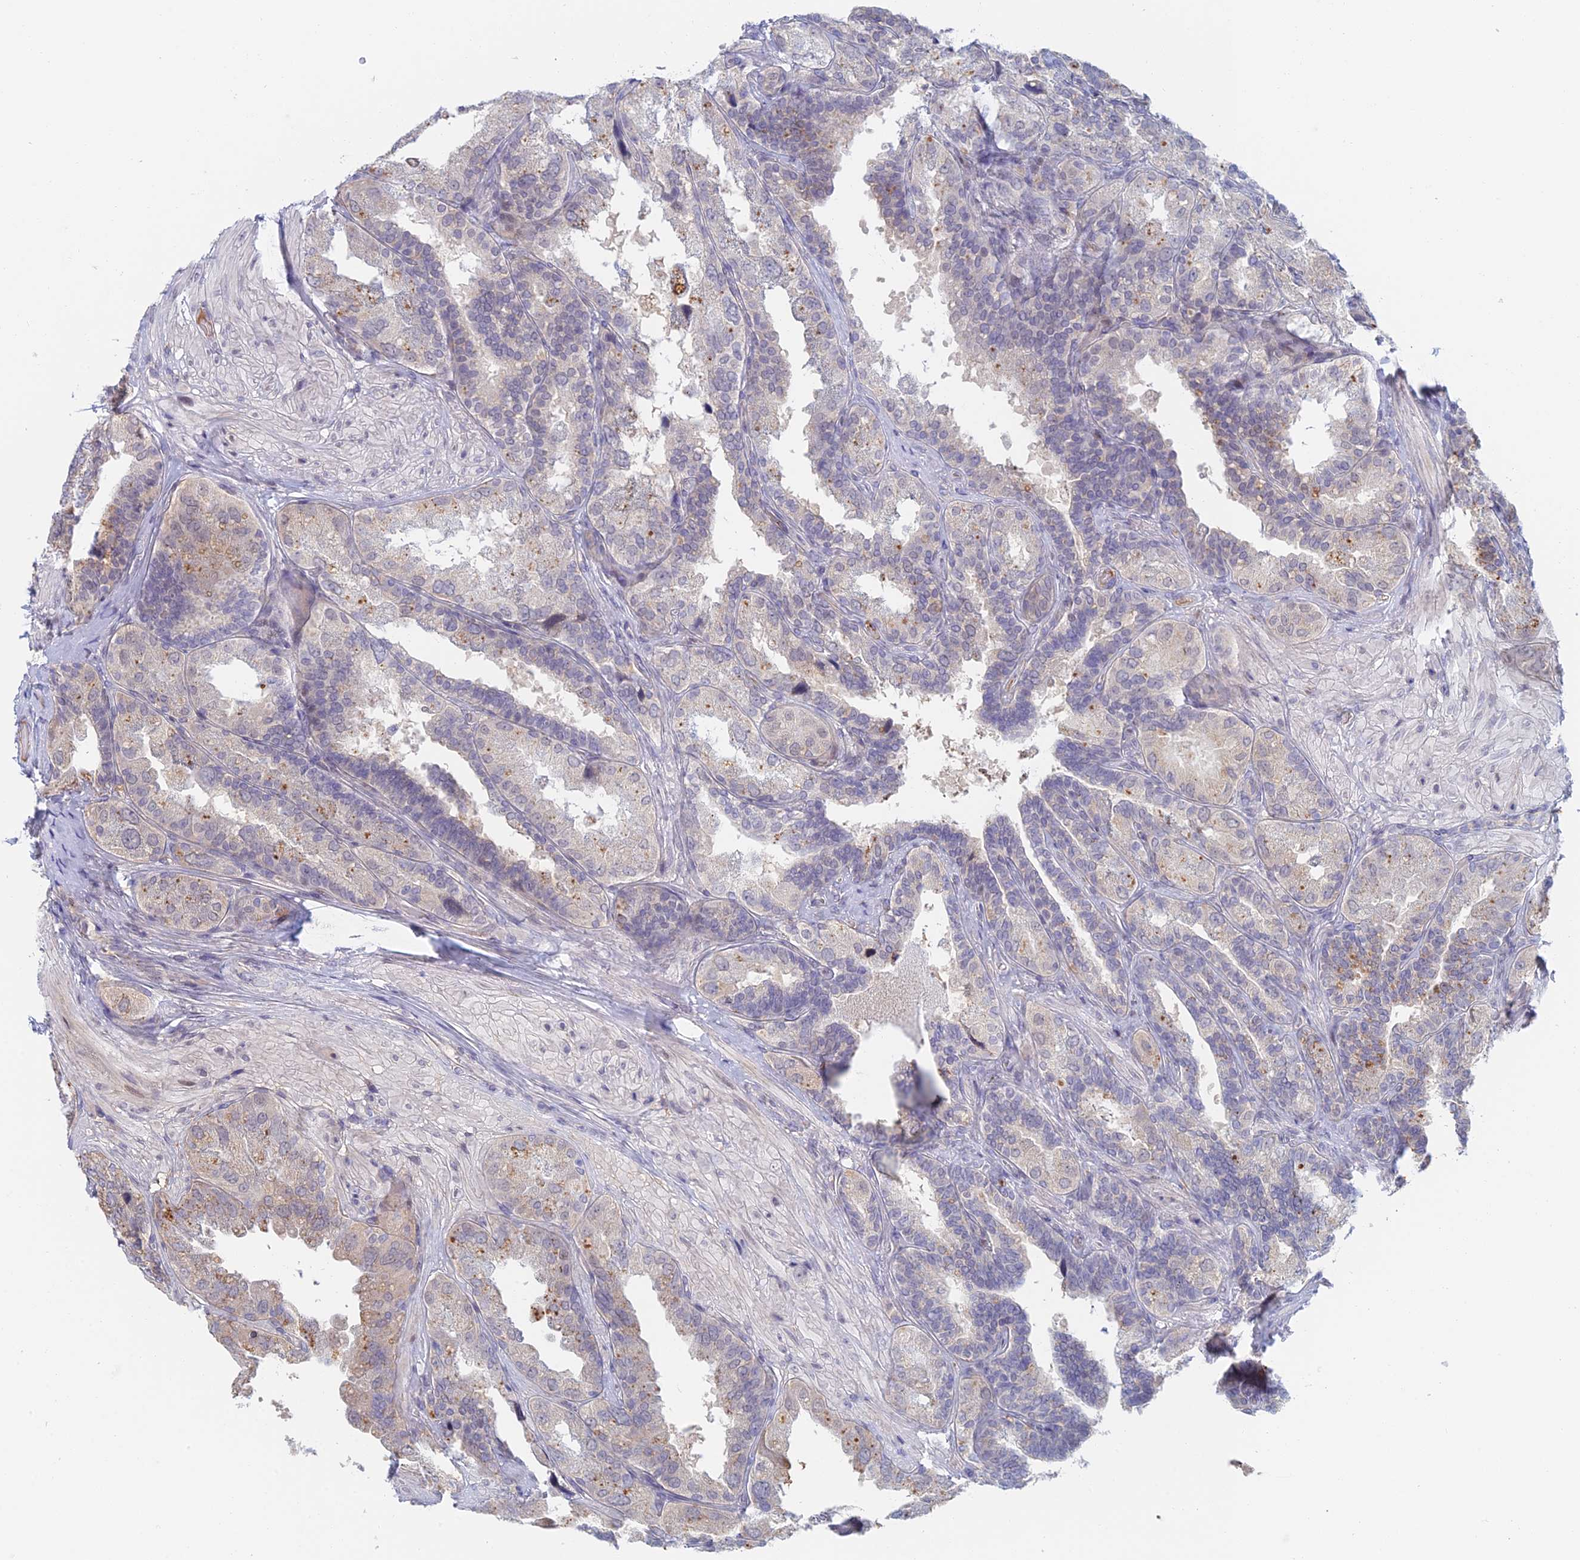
{"staining": {"intensity": "weak", "quantity": "<25%", "location": "cytoplasmic/membranous,nuclear"}, "tissue": "seminal vesicle", "cell_type": "Glandular cells", "image_type": "normal", "snomed": [{"axis": "morphology", "description": "Normal tissue, NOS"}, {"axis": "topography", "description": "Seminal veicle"}, {"axis": "topography", "description": "Peripheral nerve tissue"}], "caption": "IHC of benign seminal vesicle demonstrates no expression in glandular cells. (DAB immunohistochemistry (IHC) visualized using brightfield microscopy, high magnification).", "gene": "ZUP1", "patient": {"sex": "male", "age": 63}}